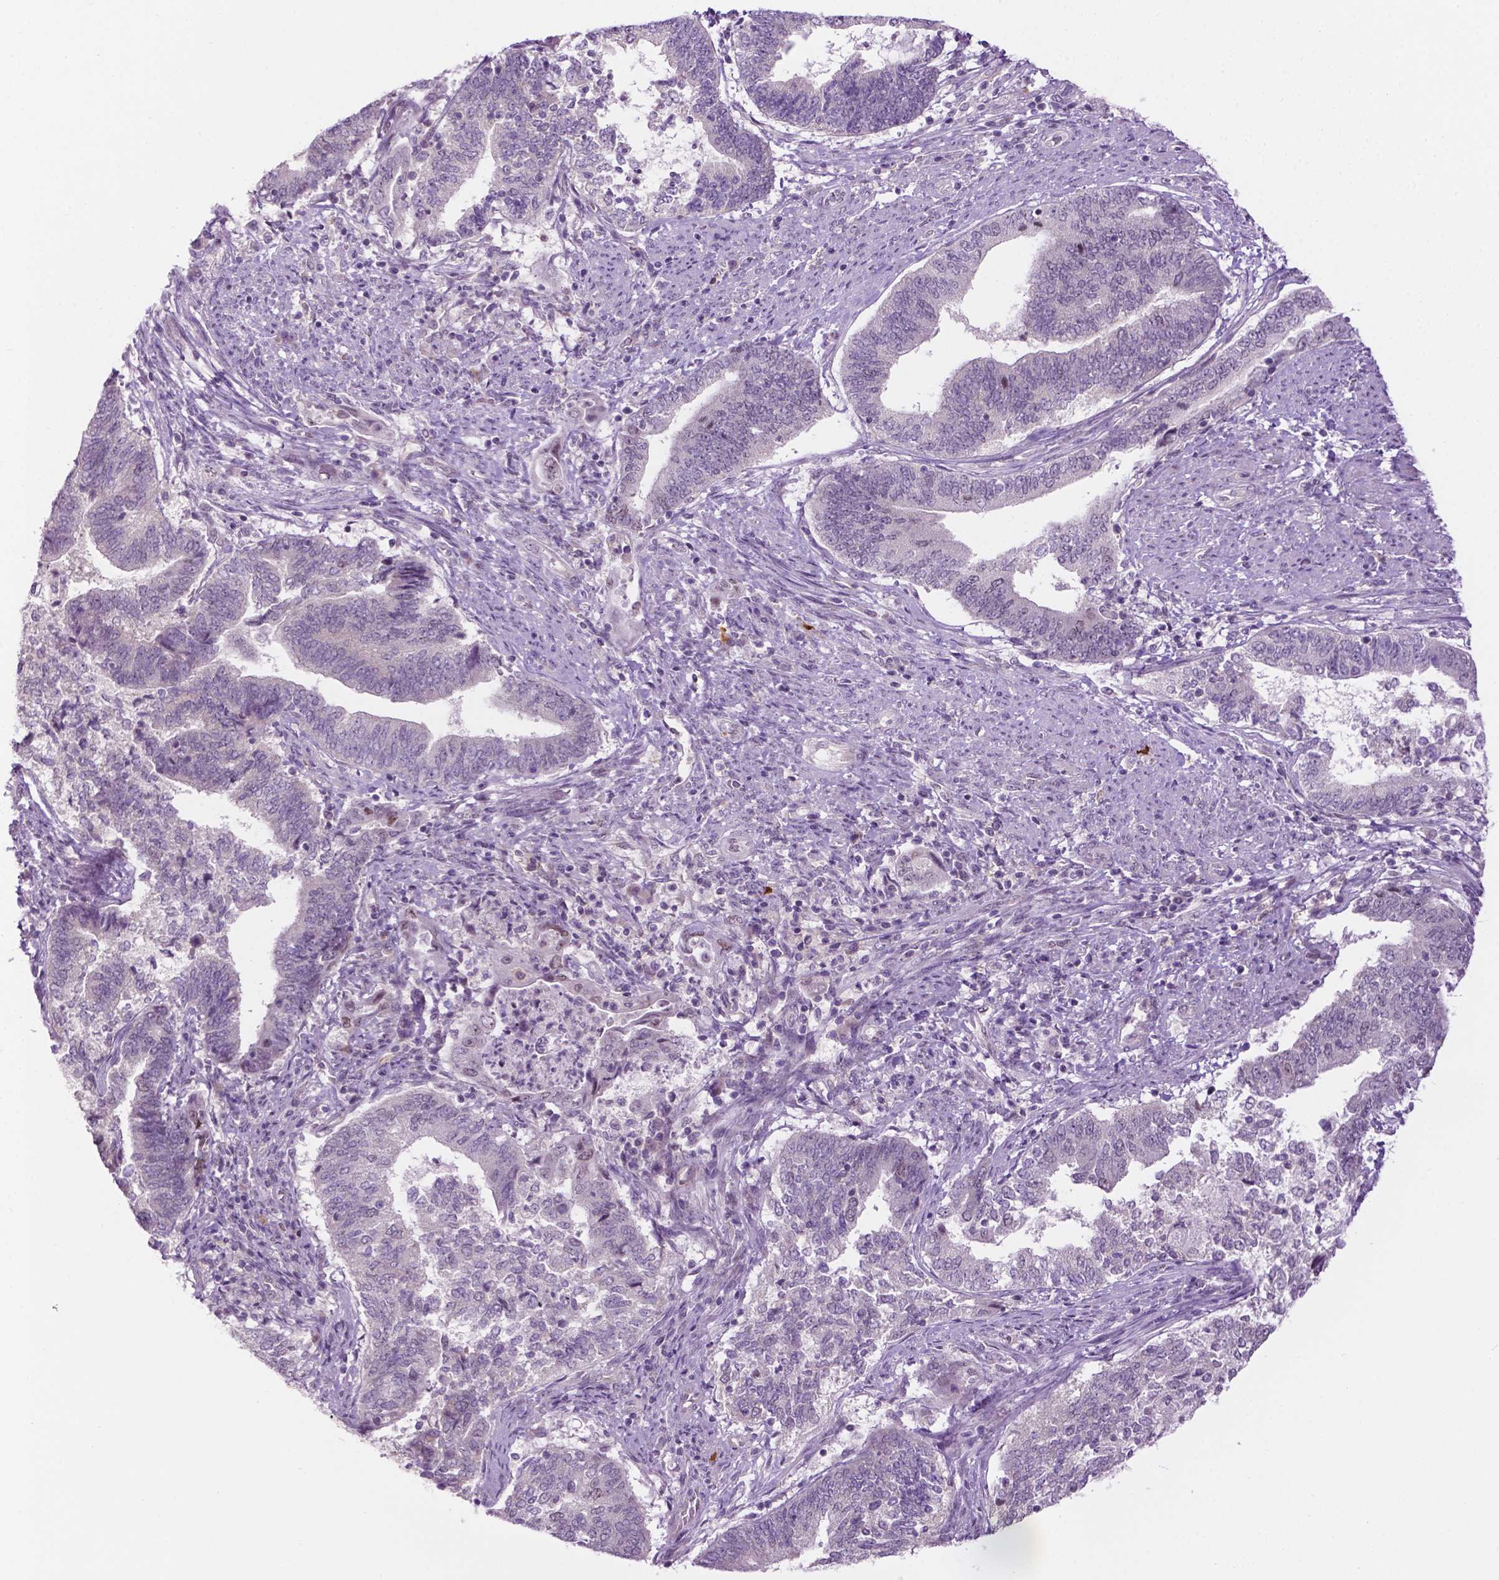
{"staining": {"intensity": "negative", "quantity": "none", "location": "none"}, "tissue": "endometrial cancer", "cell_type": "Tumor cells", "image_type": "cancer", "snomed": [{"axis": "morphology", "description": "Adenocarcinoma, NOS"}, {"axis": "topography", "description": "Endometrium"}], "caption": "There is no significant positivity in tumor cells of endometrial cancer. Brightfield microscopy of IHC stained with DAB (3,3'-diaminobenzidine) (brown) and hematoxylin (blue), captured at high magnification.", "gene": "DENND4A", "patient": {"sex": "female", "age": 65}}